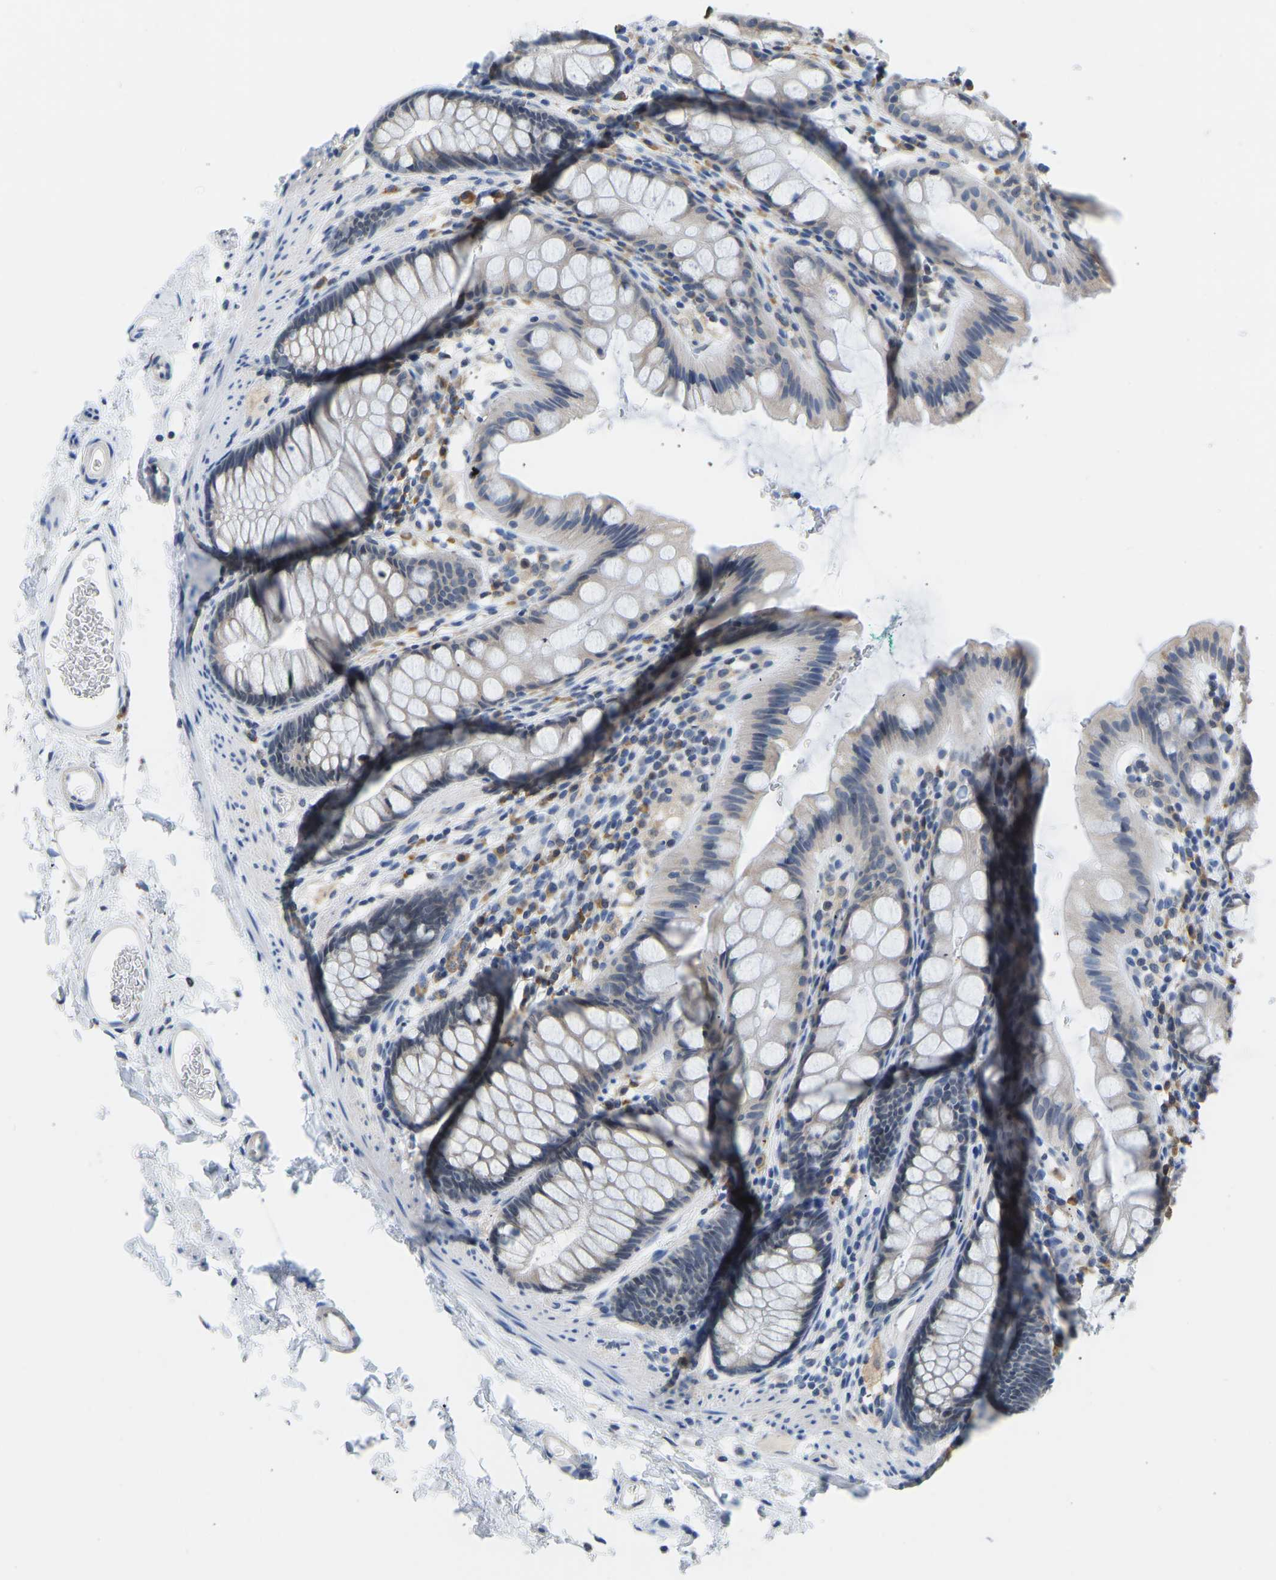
{"staining": {"intensity": "weak", "quantity": "25%-75%", "location": "cytoplasmic/membranous,nuclear"}, "tissue": "rectum", "cell_type": "Glandular cells", "image_type": "normal", "snomed": [{"axis": "morphology", "description": "Normal tissue, NOS"}, {"axis": "topography", "description": "Rectum"}], "caption": "Benign rectum shows weak cytoplasmic/membranous,nuclear staining in approximately 25%-75% of glandular cells, visualized by immunohistochemistry.", "gene": "VRK1", "patient": {"sex": "female", "age": 65}}